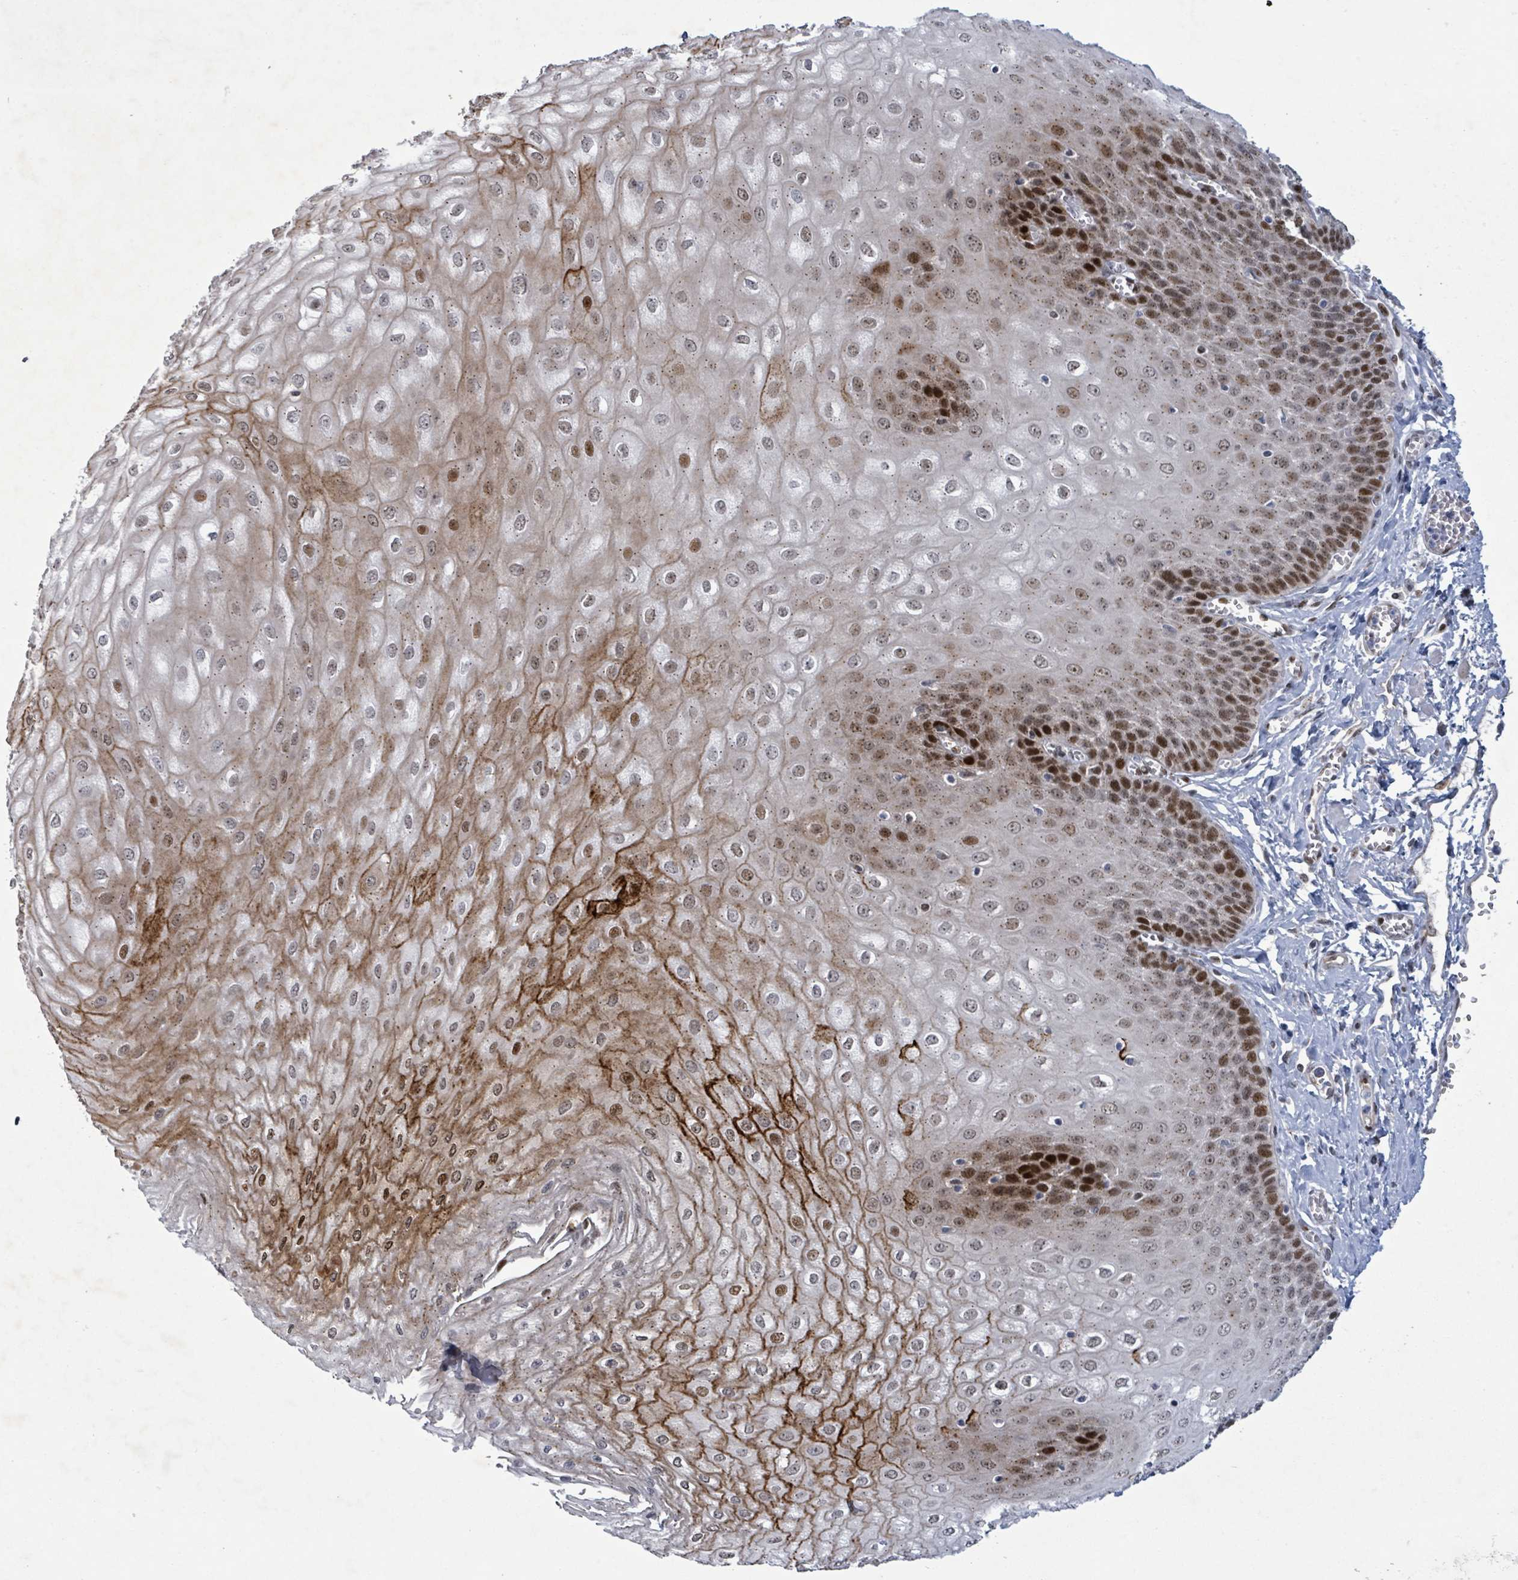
{"staining": {"intensity": "moderate", "quantity": "25%-75%", "location": "cytoplasmic/membranous,nuclear"}, "tissue": "esophagus", "cell_type": "Squamous epithelial cells", "image_type": "normal", "snomed": [{"axis": "morphology", "description": "Normal tissue, NOS"}, {"axis": "topography", "description": "Esophagus"}], "caption": "Immunohistochemistry (IHC) image of benign esophagus: esophagus stained using immunohistochemistry (IHC) demonstrates medium levels of moderate protein expression localized specifically in the cytoplasmic/membranous,nuclear of squamous epithelial cells, appearing as a cytoplasmic/membranous,nuclear brown color.", "gene": "TUSC1", "patient": {"sex": "male", "age": 60}}